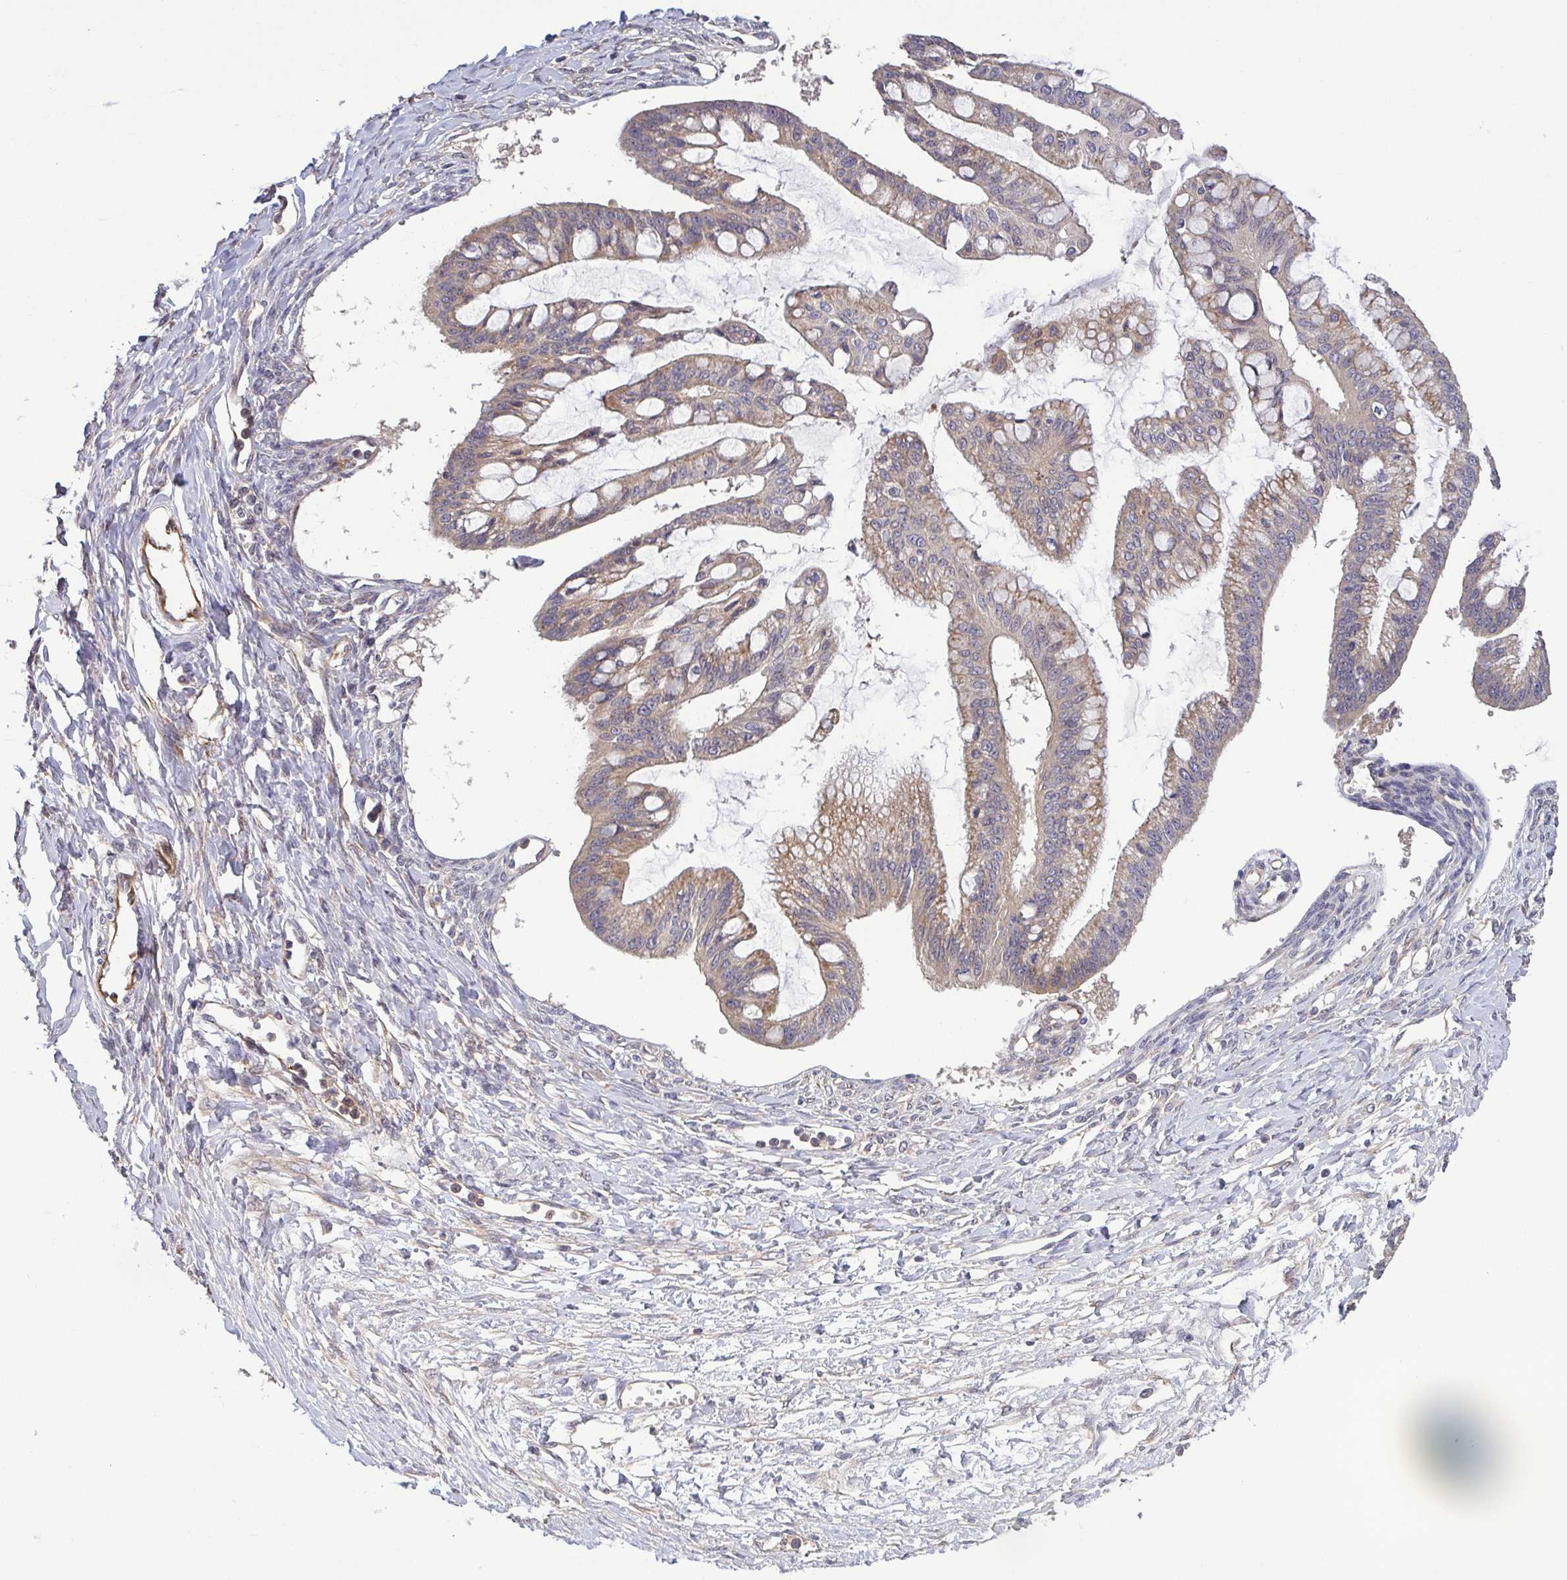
{"staining": {"intensity": "weak", "quantity": ">75%", "location": "cytoplasmic/membranous"}, "tissue": "ovarian cancer", "cell_type": "Tumor cells", "image_type": "cancer", "snomed": [{"axis": "morphology", "description": "Cystadenocarcinoma, mucinous, NOS"}, {"axis": "topography", "description": "Ovary"}], "caption": "Immunohistochemistry (IHC) histopathology image of neoplastic tissue: ovarian mucinous cystadenocarcinoma stained using immunohistochemistry (IHC) demonstrates low levels of weak protein expression localized specifically in the cytoplasmic/membranous of tumor cells, appearing as a cytoplasmic/membranous brown color.", "gene": "OSBPL7", "patient": {"sex": "female", "age": 73}}